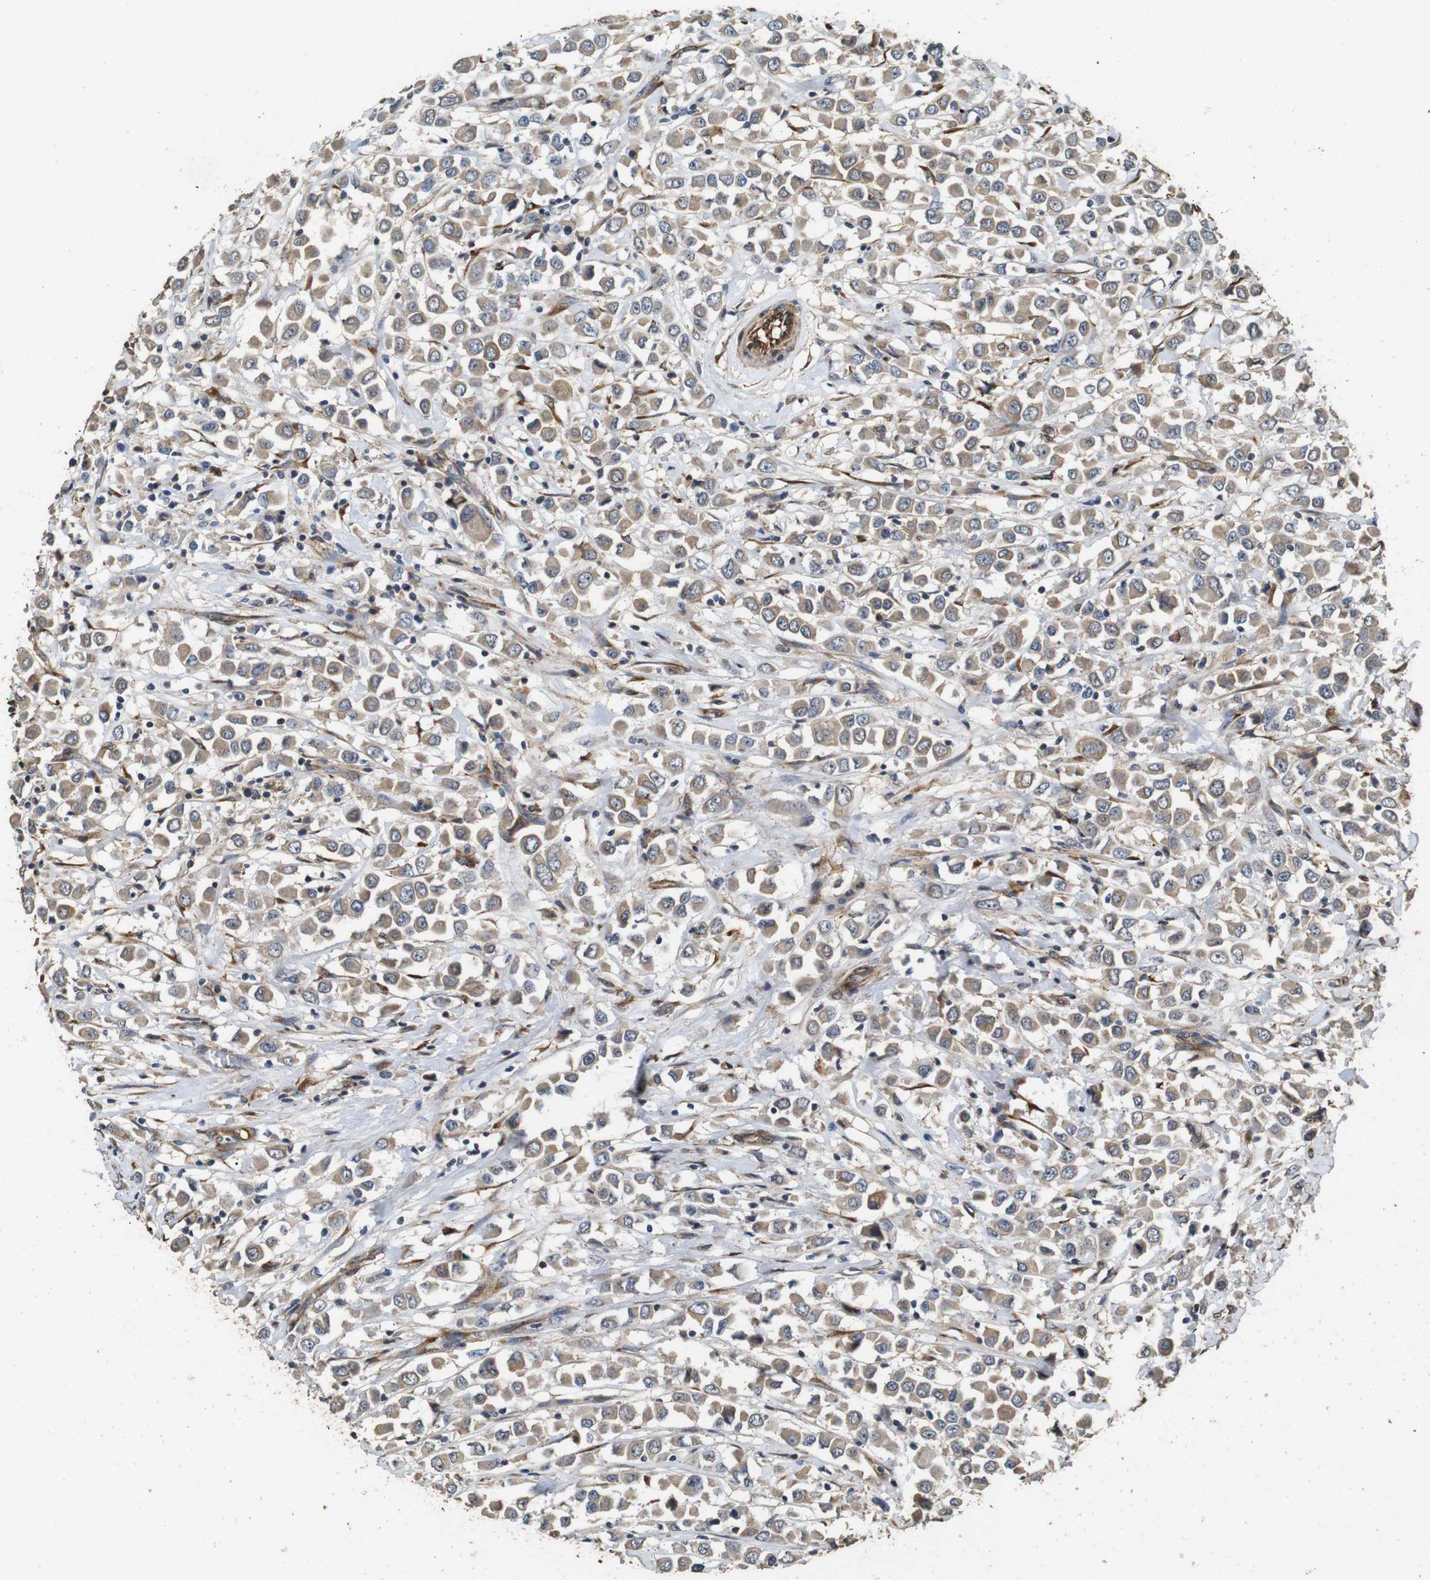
{"staining": {"intensity": "weak", "quantity": ">75%", "location": "cytoplasmic/membranous"}, "tissue": "breast cancer", "cell_type": "Tumor cells", "image_type": "cancer", "snomed": [{"axis": "morphology", "description": "Duct carcinoma"}, {"axis": "topography", "description": "Breast"}], "caption": "Weak cytoplasmic/membranous expression for a protein is seen in approximately >75% of tumor cells of breast cancer (infiltrating ductal carcinoma) using immunohistochemistry.", "gene": "CNPY4", "patient": {"sex": "female", "age": 61}}